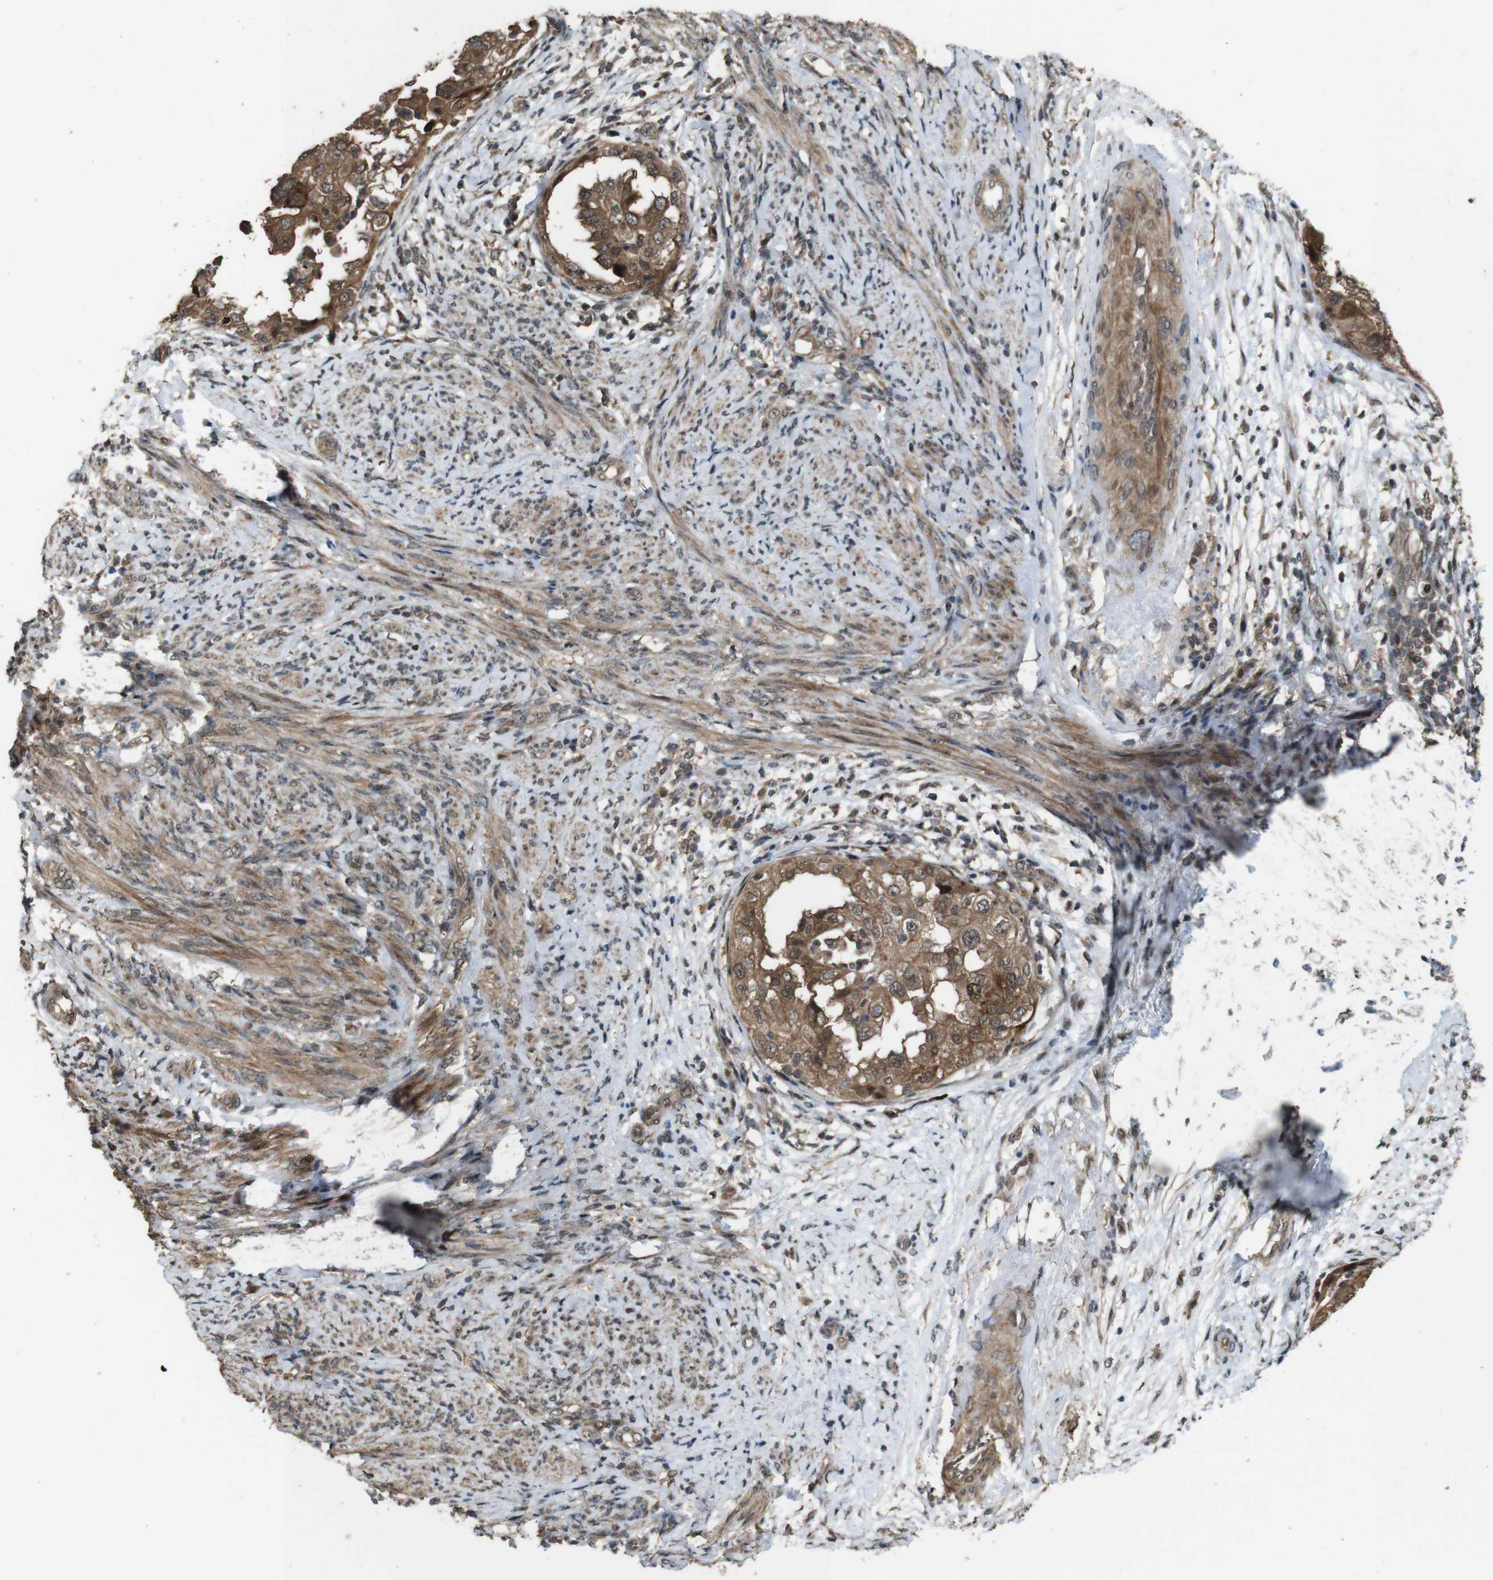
{"staining": {"intensity": "strong", "quantity": ">75%", "location": "cytoplasmic/membranous,nuclear"}, "tissue": "endometrial cancer", "cell_type": "Tumor cells", "image_type": "cancer", "snomed": [{"axis": "morphology", "description": "Adenocarcinoma, NOS"}, {"axis": "topography", "description": "Endometrium"}], "caption": "Brown immunohistochemical staining in human endometrial adenocarcinoma reveals strong cytoplasmic/membranous and nuclear staining in approximately >75% of tumor cells.", "gene": "CDC34", "patient": {"sex": "female", "age": 85}}